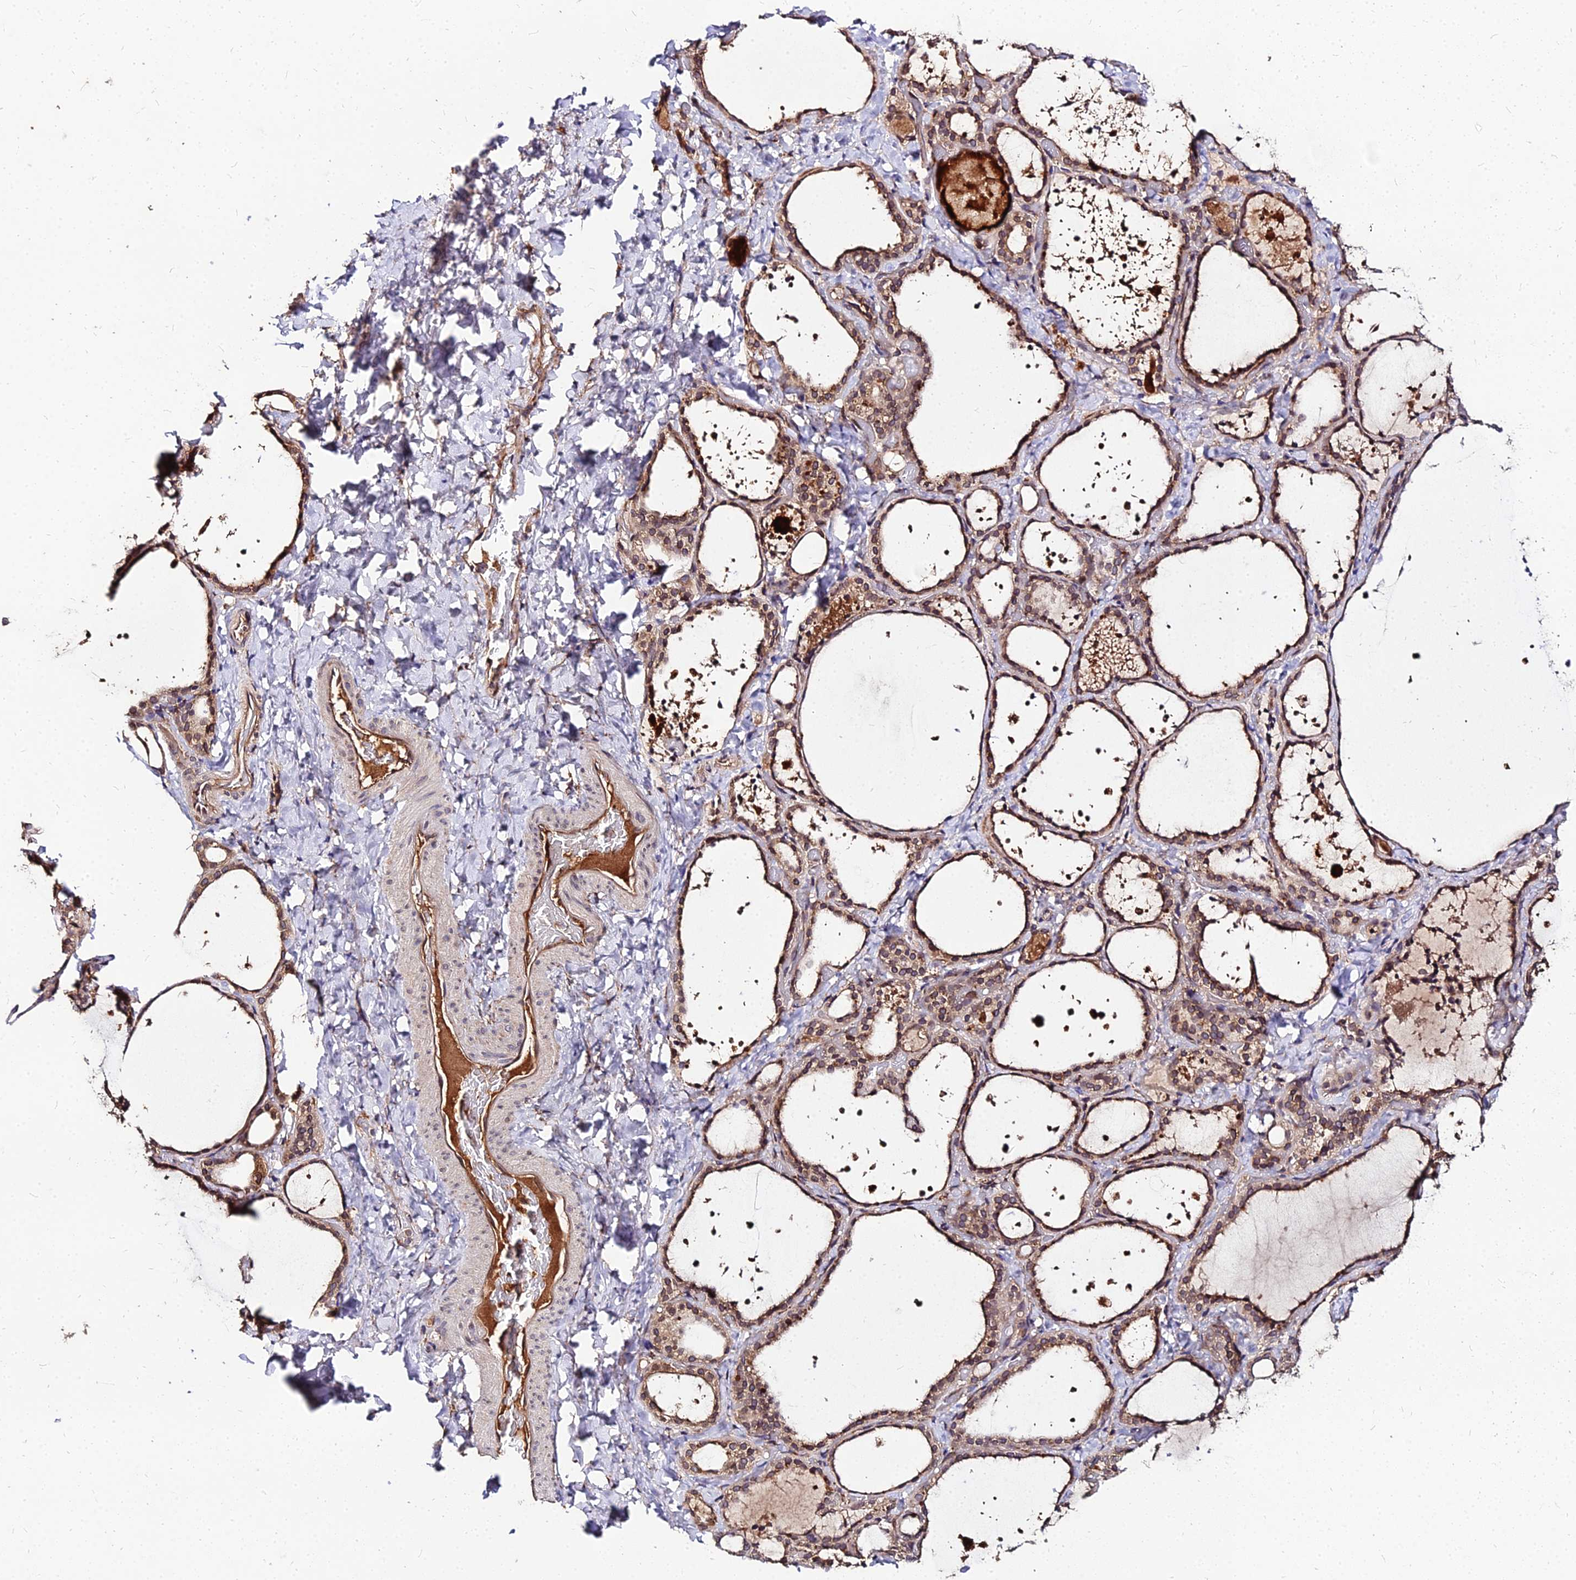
{"staining": {"intensity": "moderate", "quantity": ">75%", "location": "cytoplasmic/membranous,nuclear"}, "tissue": "thyroid gland", "cell_type": "Glandular cells", "image_type": "normal", "snomed": [{"axis": "morphology", "description": "Normal tissue, NOS"}, {"axis": "topography", "description": "Thyroid gland"}], "caption": "Immunohistochemistry (IHC) staining of normal thyroid gland, which reveals medium levels of moderate cytoplasmic/membranous,nuclear positivity in about >75% of glandular cells indicating moderate cytoplasmic/membranous,nuclear protein staining. The staining was performed using DAB (brown) for protein detection and nuclei were counterstained in hematoxylin (blue).", "gene": "PDE4D", "patient": {"sex": "female", "age": 44}}